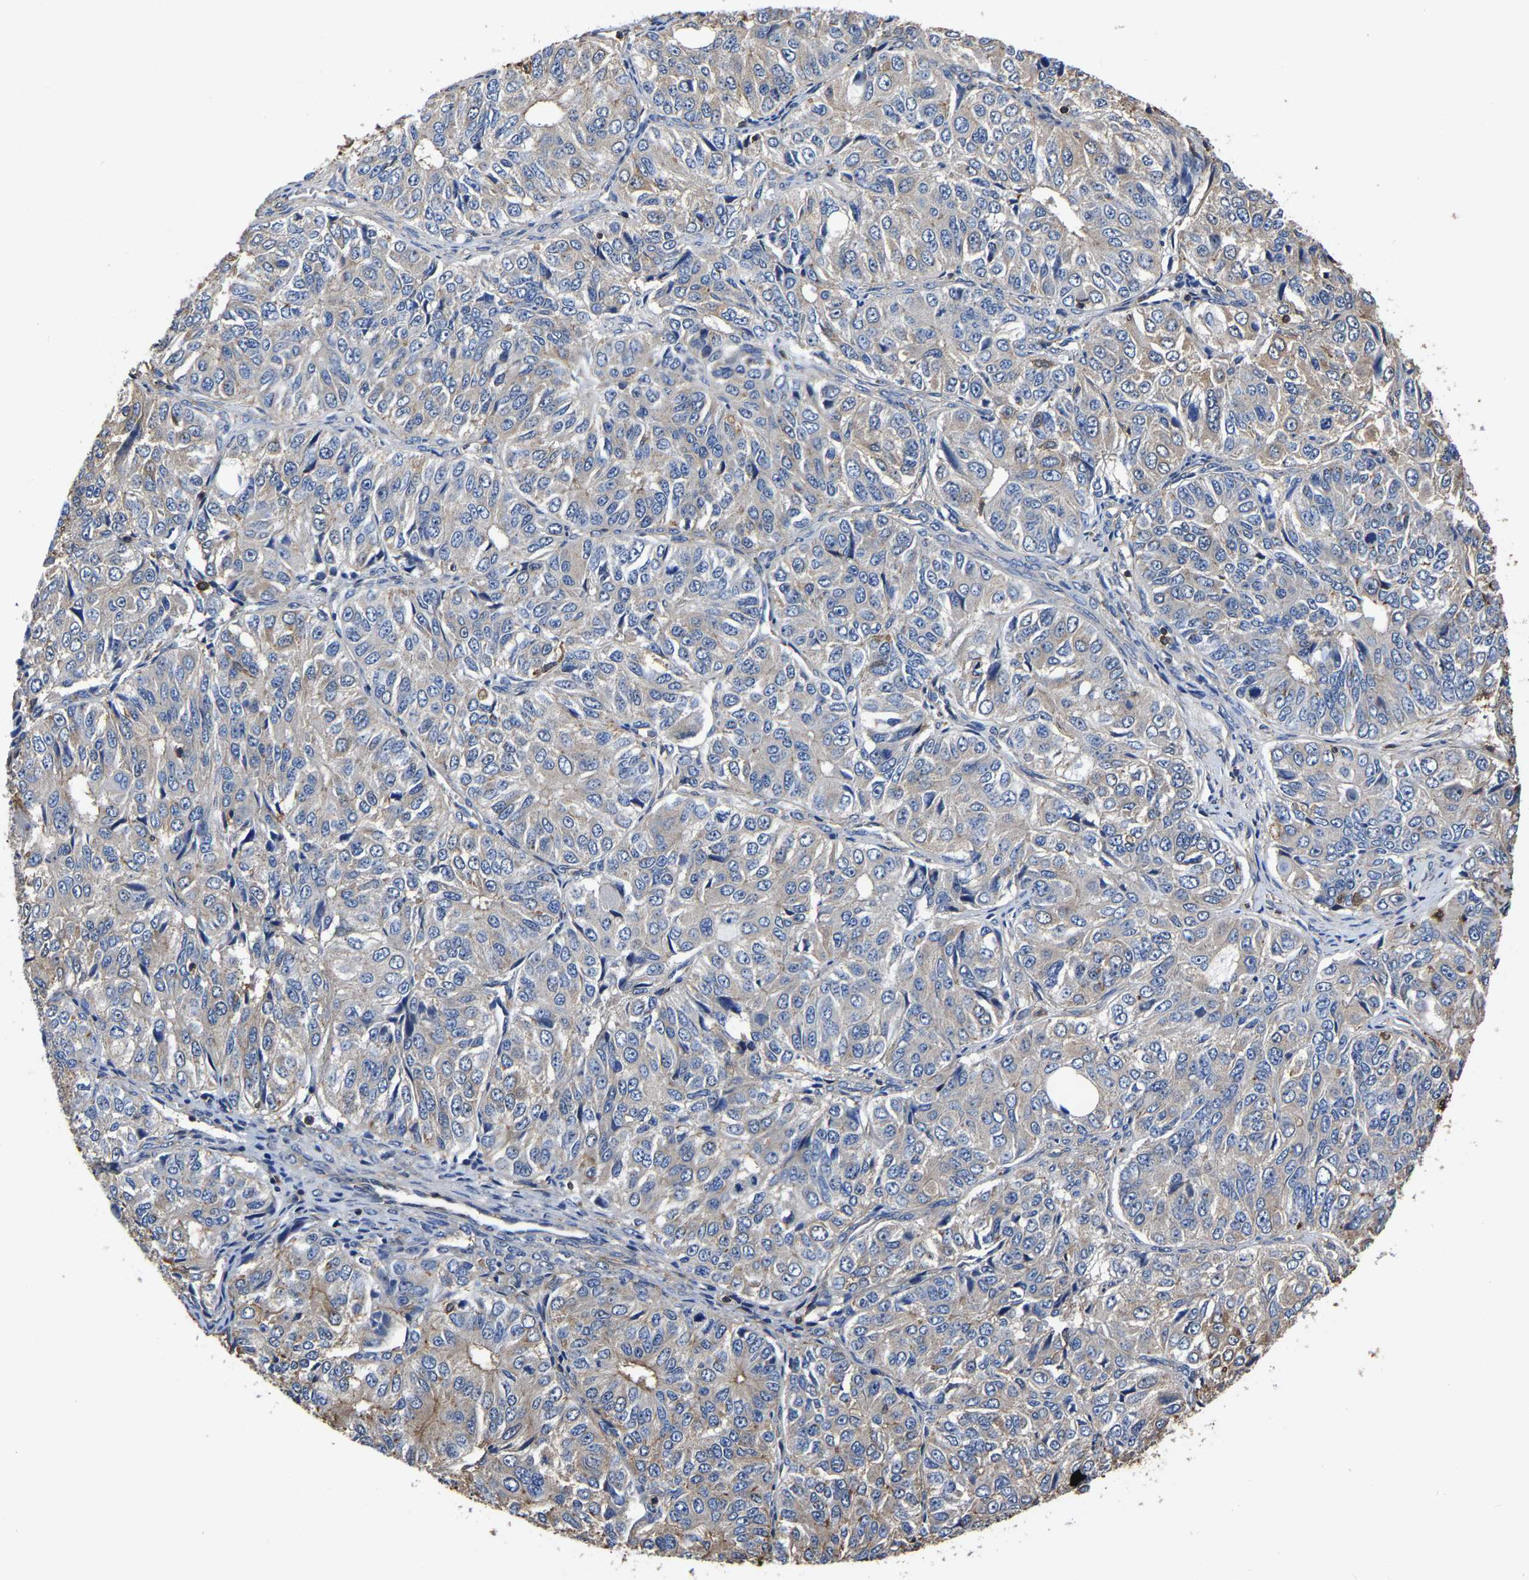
{"staining": {"intensity": "weak", "quantity": "<25%", "location": "cytoplasmic/membranous"}, "tissue": "ovarian cancer", "cell_type": "Tumor cells", "image_type": "cancer", "snomed": [{"axis": "morphology", "description": "Carcinoma, endometroid"}, {"axis": "topography", "description": "Ovary"}], "caption": "Immunohistochemistry micrograph of human ovarian endometroid carcinoma stained for a protein (brown), which demonstrates no staining in tumor cells.", "gene": "ARMT1", "patient": {"sex": "female", "age": 51}}